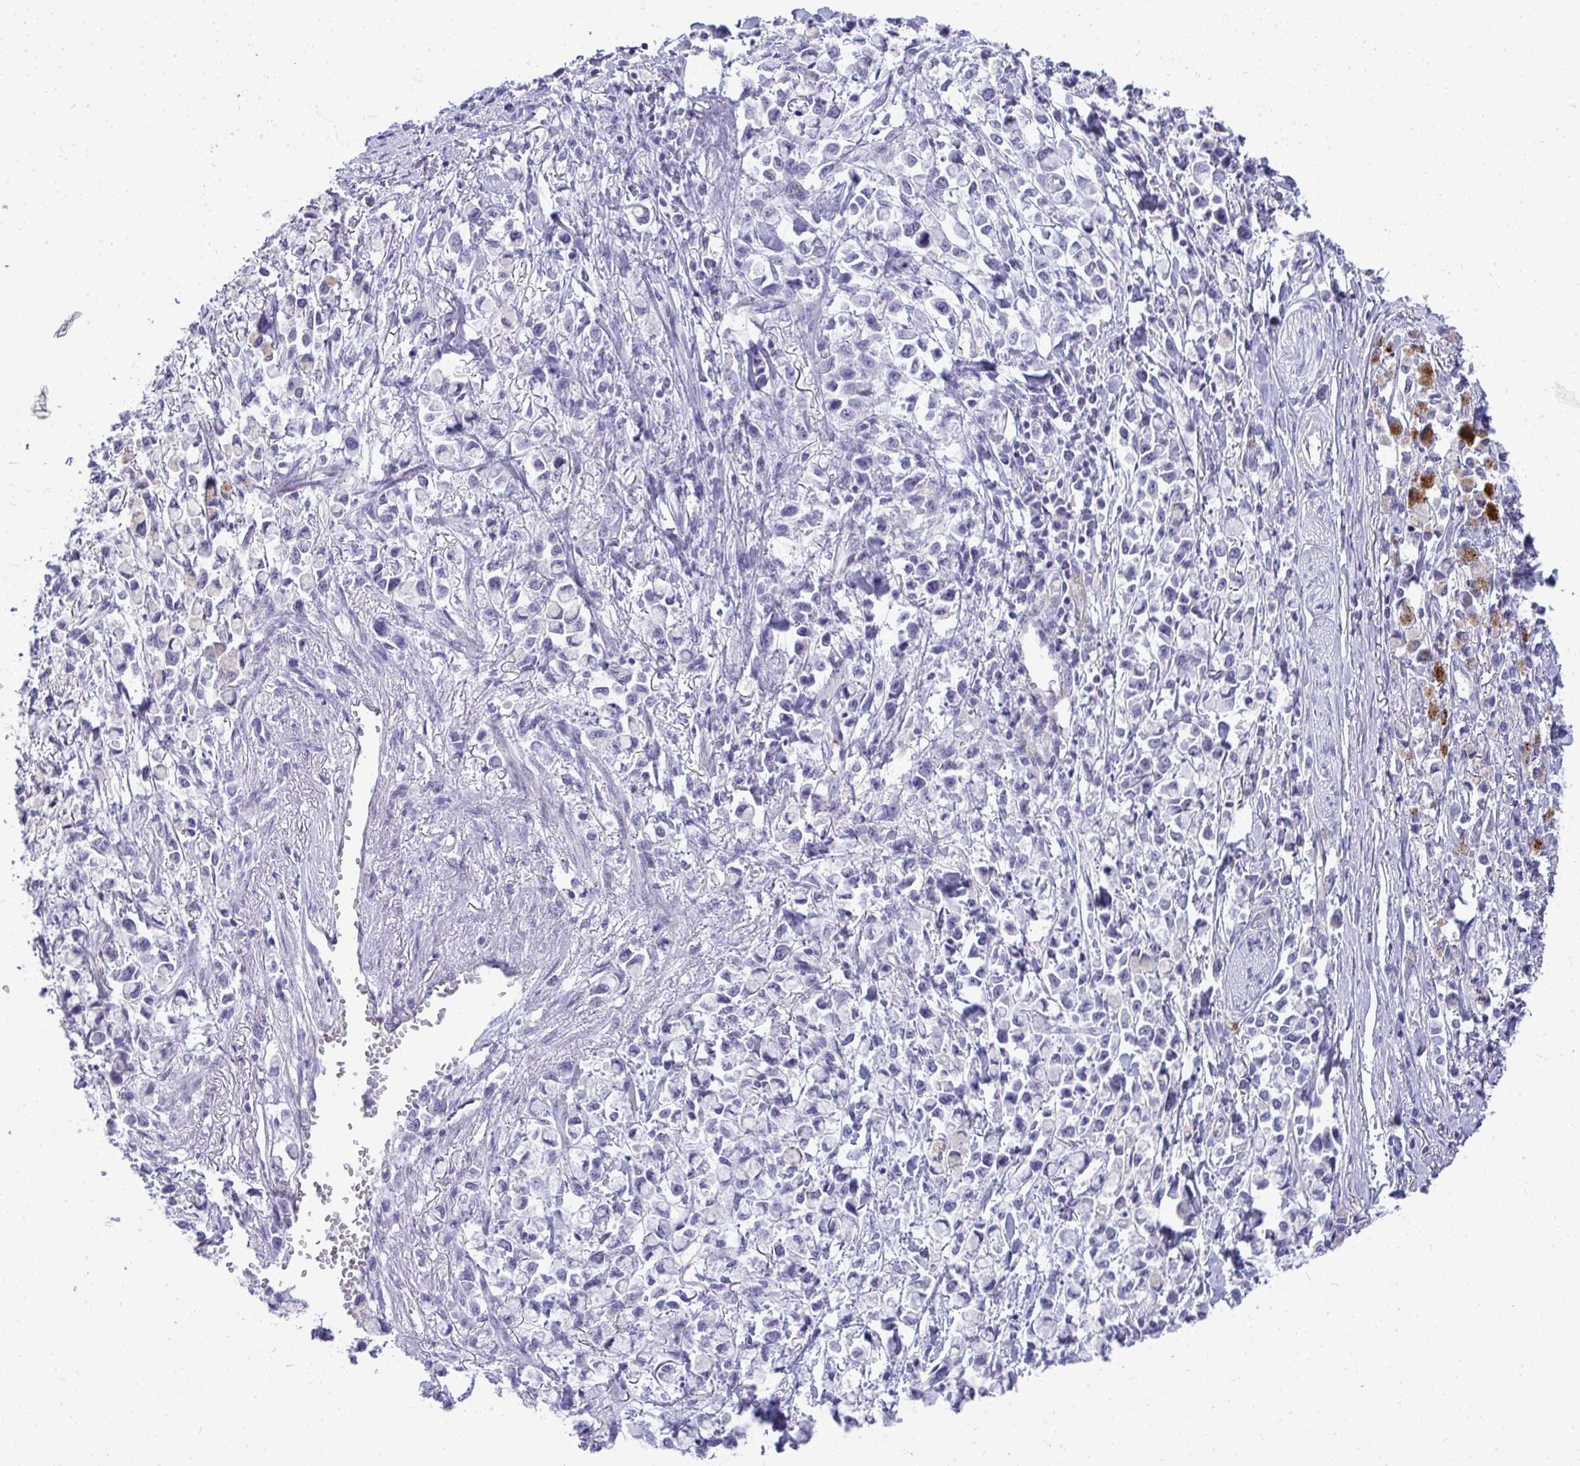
{"staining": {"intensity": "negative", "quantity": "none", "location": "none"}, "tissue": "stomach cancer", "cell_type": "Tumor cells", "image_type": "cancer", "snomed": [{"axis": "morphology", "description": "Adenocarcinoma, NOS"}, {"axis": "topography", "description": "Stomach"}], "caption": "High magnification brightfield microscopy of adenocarcinoma (stomach) stained with DAB (brown) and counterstained with hematoxylin (blue): tumor cells show no significant positivity.", "gene": "TMEM82", "patient": {"sex": "female", "age": 81}}